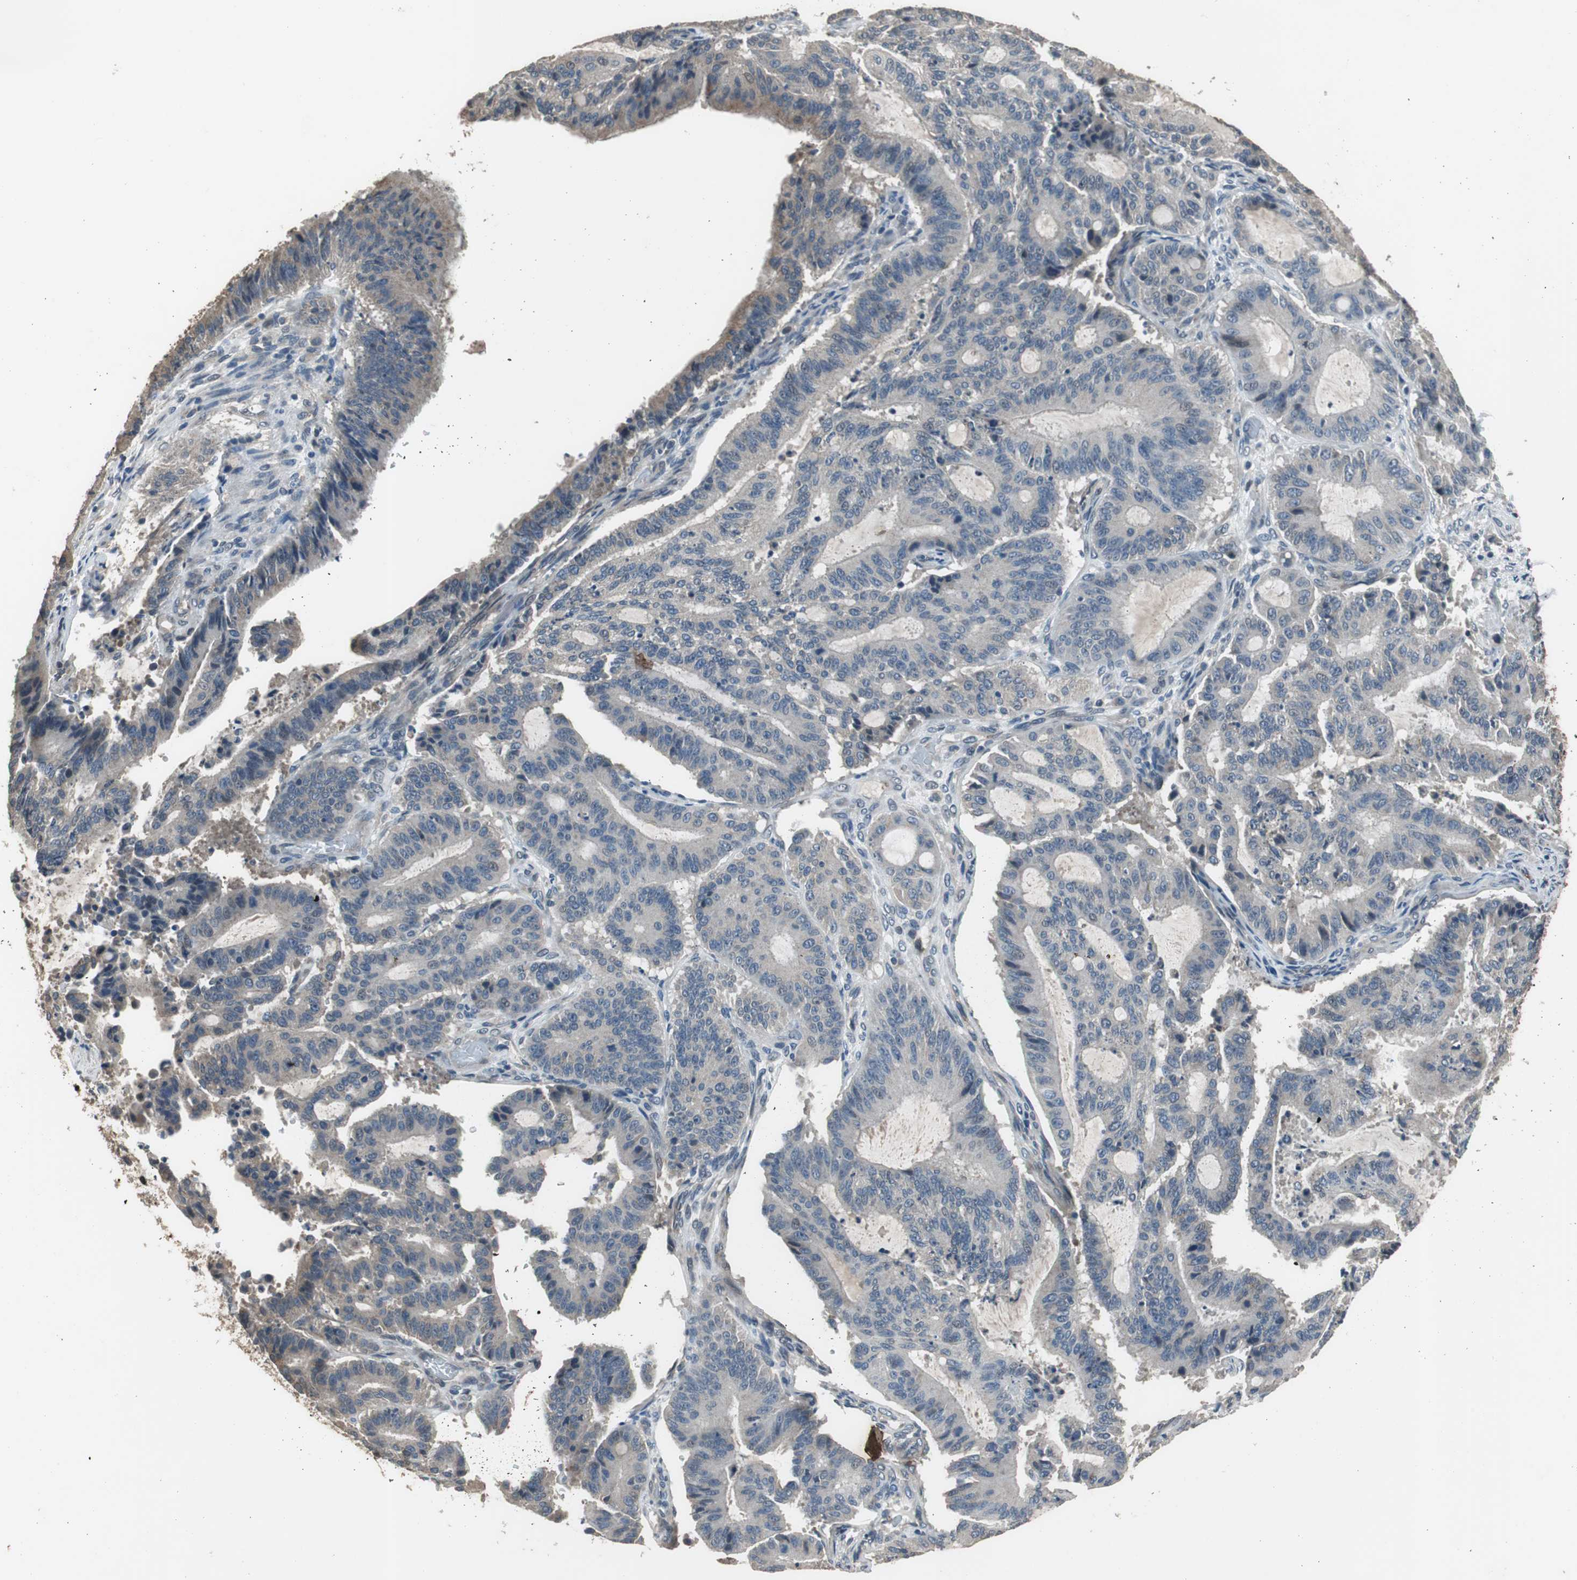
{"staining": {"intensity": "weak", "quantity": "<25%", "location": "cytoplasmic/membranous"}, "tissue": "liver cancer", "cell_type": "Tumor cells", "image_type": "cancer", "snomed": [{"axis": "morphology", "description": "Cholangiocarcinoma"}, {"axis": "topography", "description": "Liver"}], "caption": "High power microscopy image of an immunohistochemistry histopathology image of liver cancer, revealing no significant expression in tumor cells.", "gene": "PI4KB", "patient": {"sex": "female", "age": 73}}